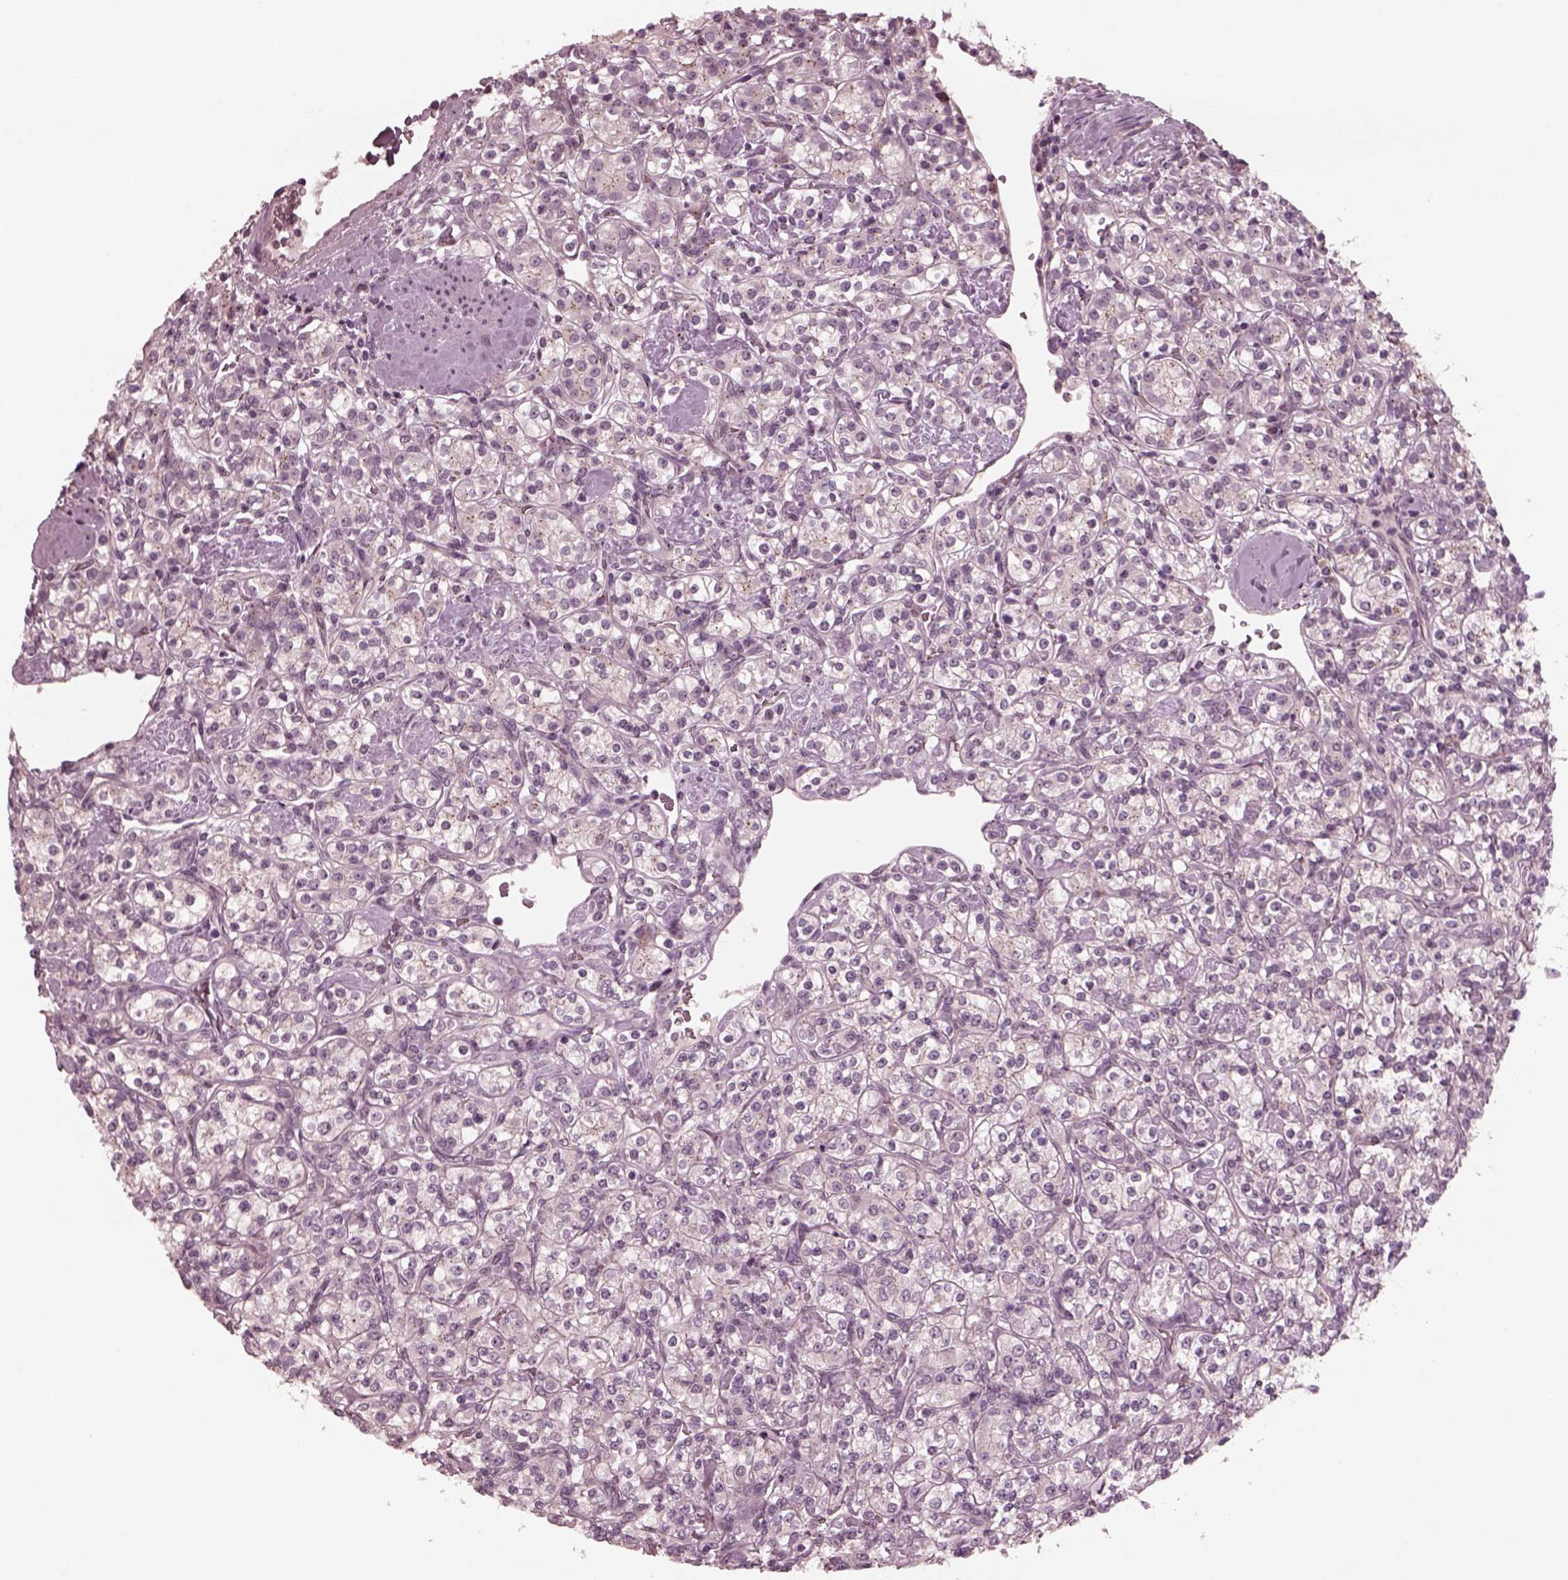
{"staining": {"intensity": "weak", "quantity": "<25%", "location": "cytoplasmic/membranous"}, "tissue": "renal cancer", "cell_type": "Tumor cells", "image_type": "cancer", "snomed": [{"axis": "morphology", "description": "Adenocarcinoma, NOS"}, {"axis": "topography", "description": "Kidney"}], "caption": "The IHC photomicrograph has no significant expression in tumor cells of renal cancer tissue.", "gene": "SAXO1", "patient": {"sex": "male", "age": 77}}